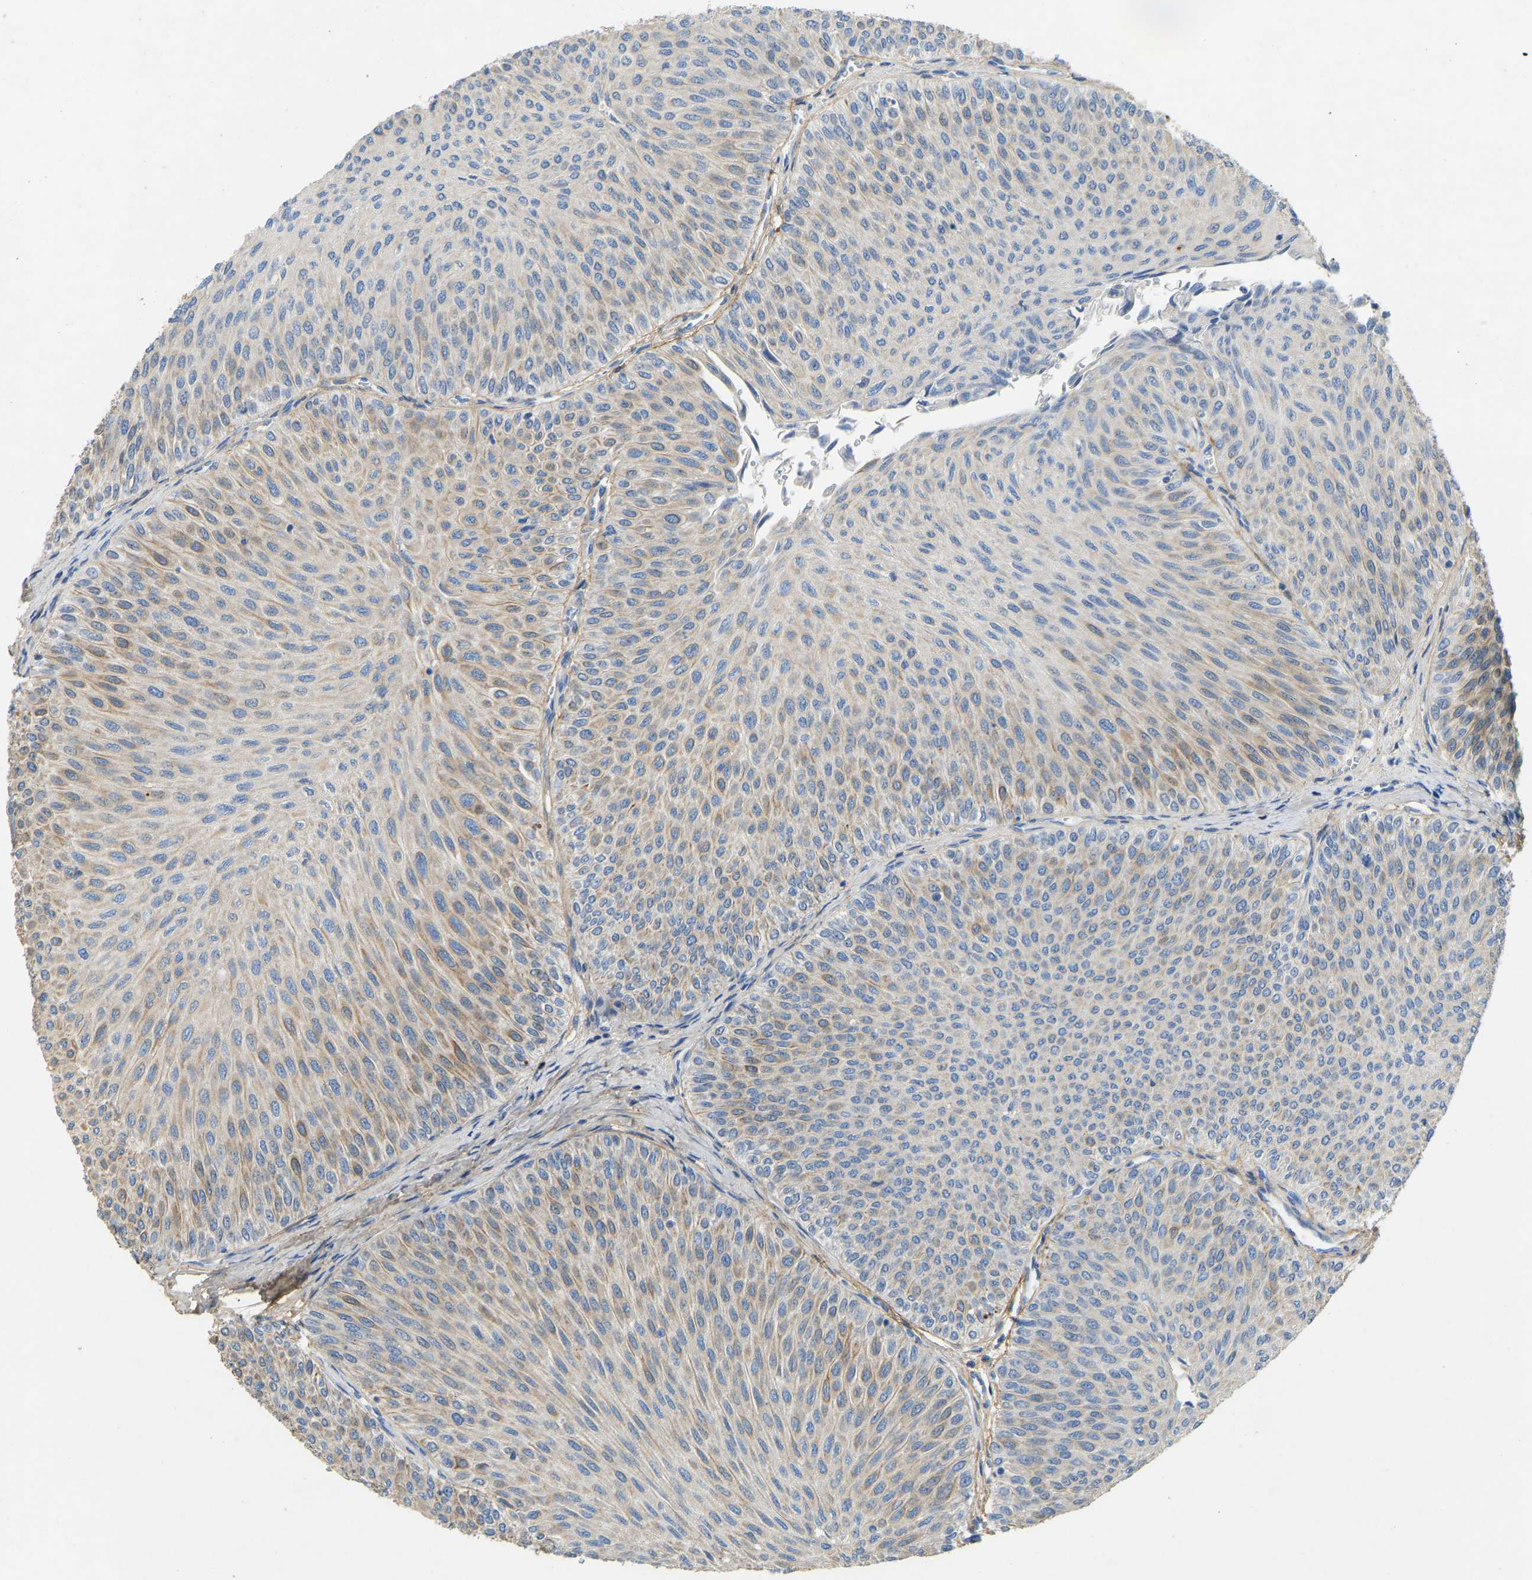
{"staining": {"intensity": "moderate", "quantity": "25%-75%", "location": "cytoplasmic/membranous"}, "tissue": "urothelial cancer", "cell_type": "Tumor cells", "image_type": "cancer", "snomed": [{"axis": "morphology", "description": "Urothelial carcinoma, Low grade"}, {"axis": "topography", "description": "Urinary bladder"}], "caption": "Moderate cytoplasmic/membranous protein positivity is appreciated in approximately 25%-75% of tumor cells in urothelial cancer.", "gene": "TECTA", "patient": {"sex": "male", "age": 78}}